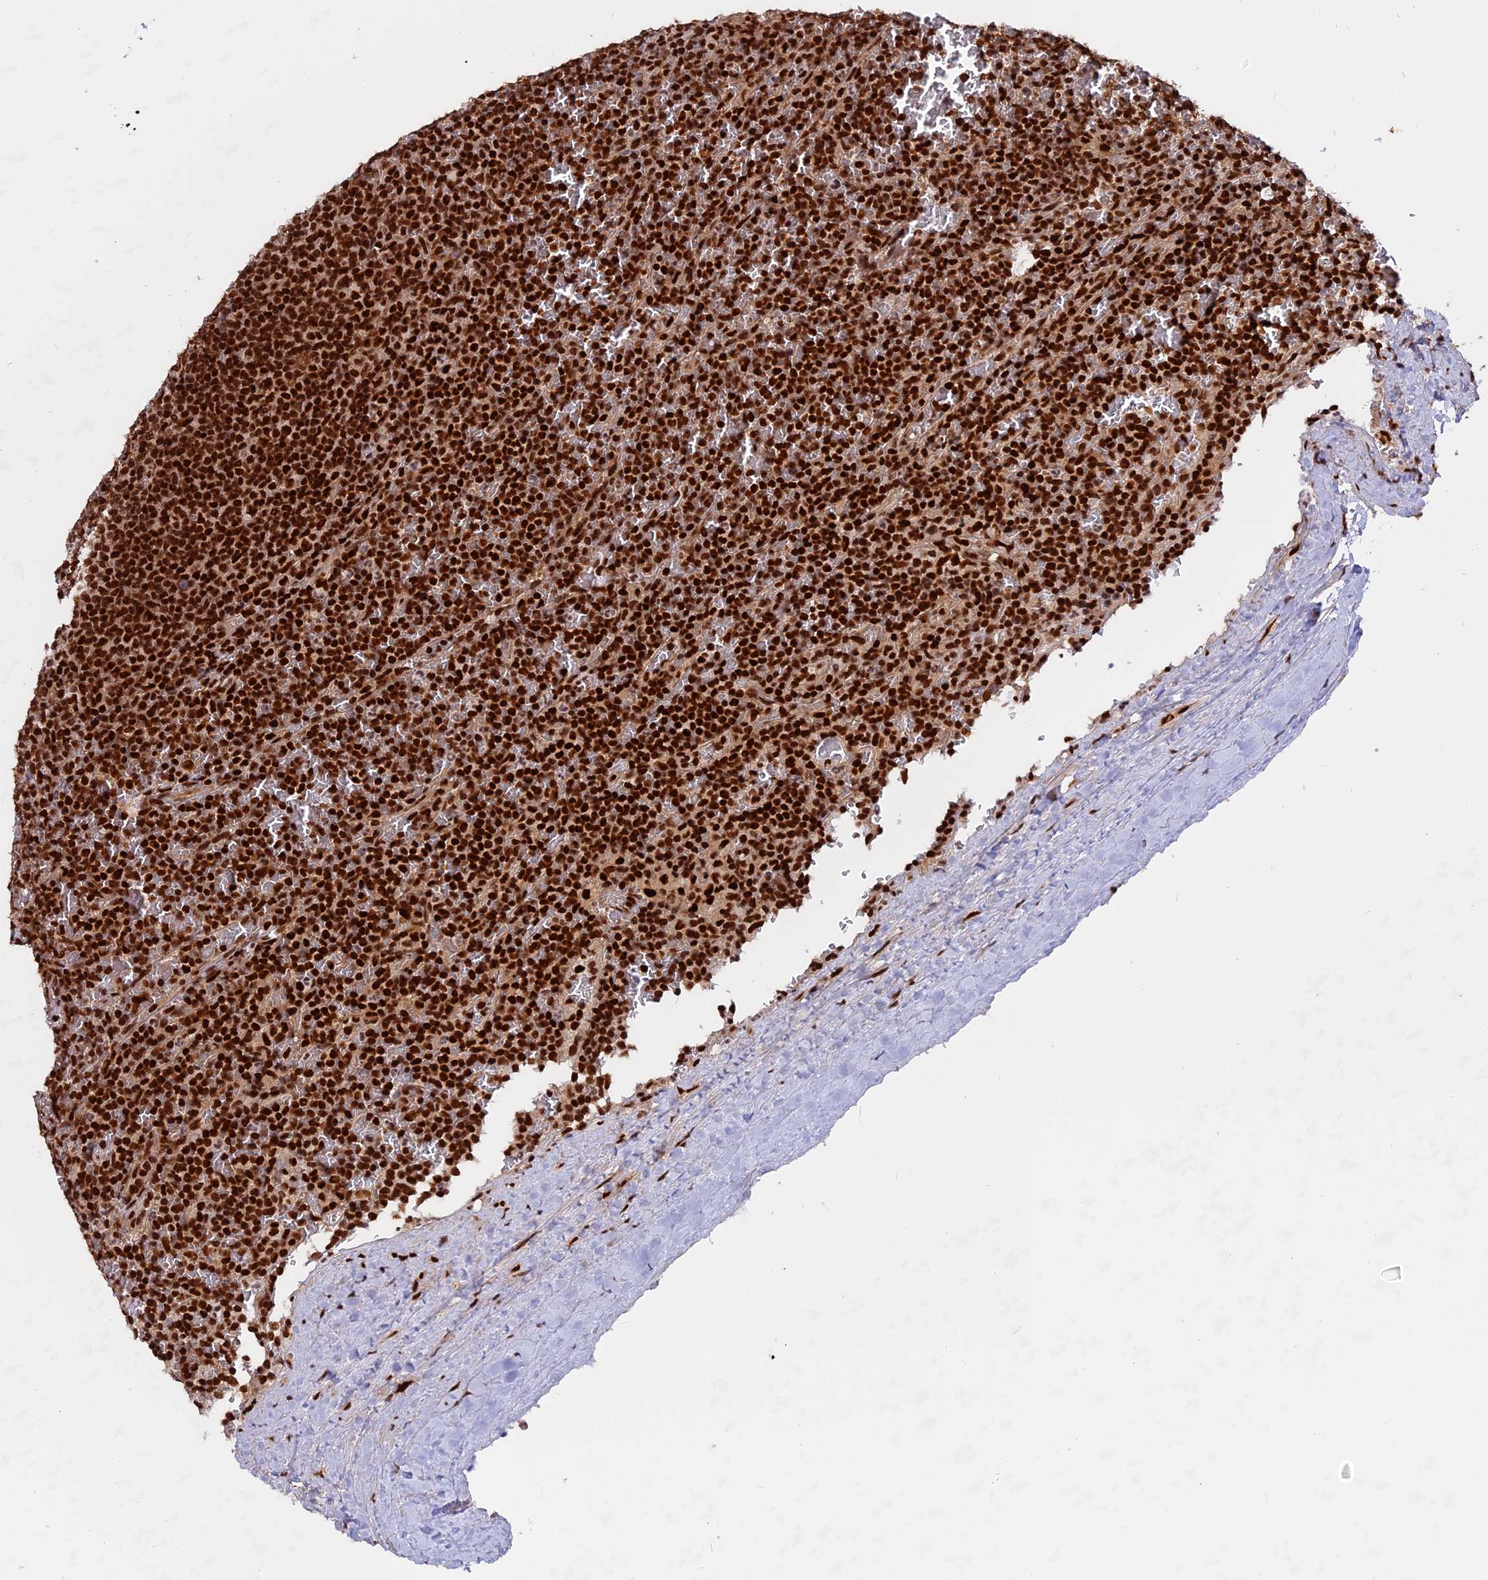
{"staining": {"intensity": "strong", "quantity": ">75%", "location": "nuclear"}, "tissue": "lymphoma", "cell_type": "Tumor cells", "image_type": "cancer", "snomed": [{"axis": "morphology", "description": "Malignant lymphoma, non-Hodgkin's type, Low grade"}, {"axis": "topography", "description": "Spleen"}], "caption": "A high amount of strong nuclear positivity is identified in about >75% of tumor cells in malignant lymphoma, non-Hodgkin's type (low-grade) tissue. The staining was performed using DAB, with brown indicating positive protein expression. Nuclei are stained blue with hematoxylin.", "gene": "RAMAC", "patient": {"sex": "female", "age": 19}}